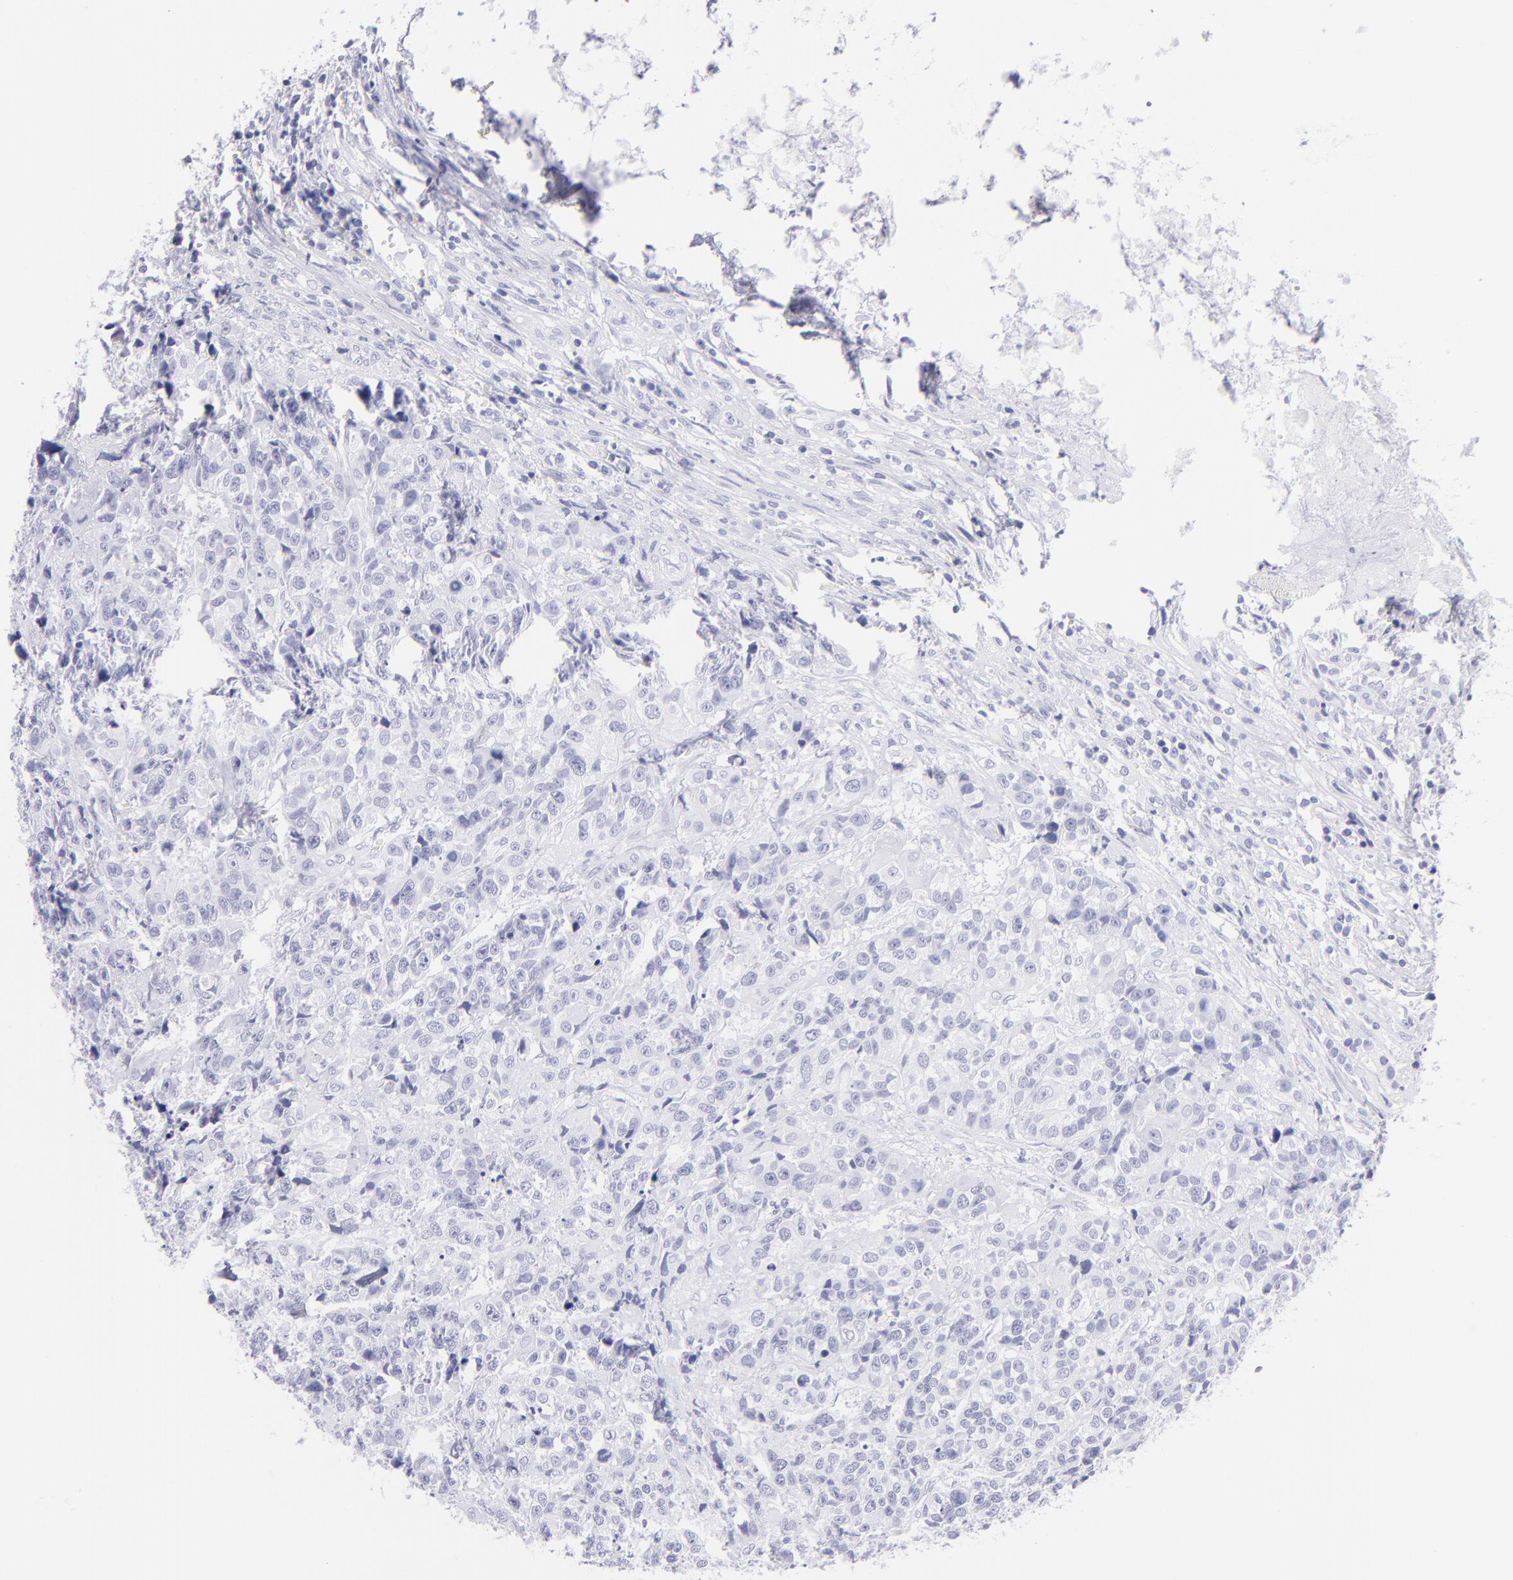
{"staining": {"intensity": "negative", "quantity": "none", "location": "none"}, "tissue": "urothelial cancer", "cell_type": "Tumor cells", "image_type": "cancer", "snomed": [{"axis": "morphology", "description": "Urothelial carcinoma, High grade"}, {"axis": "topography", "description": "Urinary bladder"}], "caption": "DAB (3,3'-diaminobenzidine) immunohistochemical staining of urothelial cancer shows no significant expression in tumor cells. (DAB immunohistochemistry (IHC) with hematoxylin counter stain).", "gene": "CNP", "patient": {"sex": "female", "age": 81}}